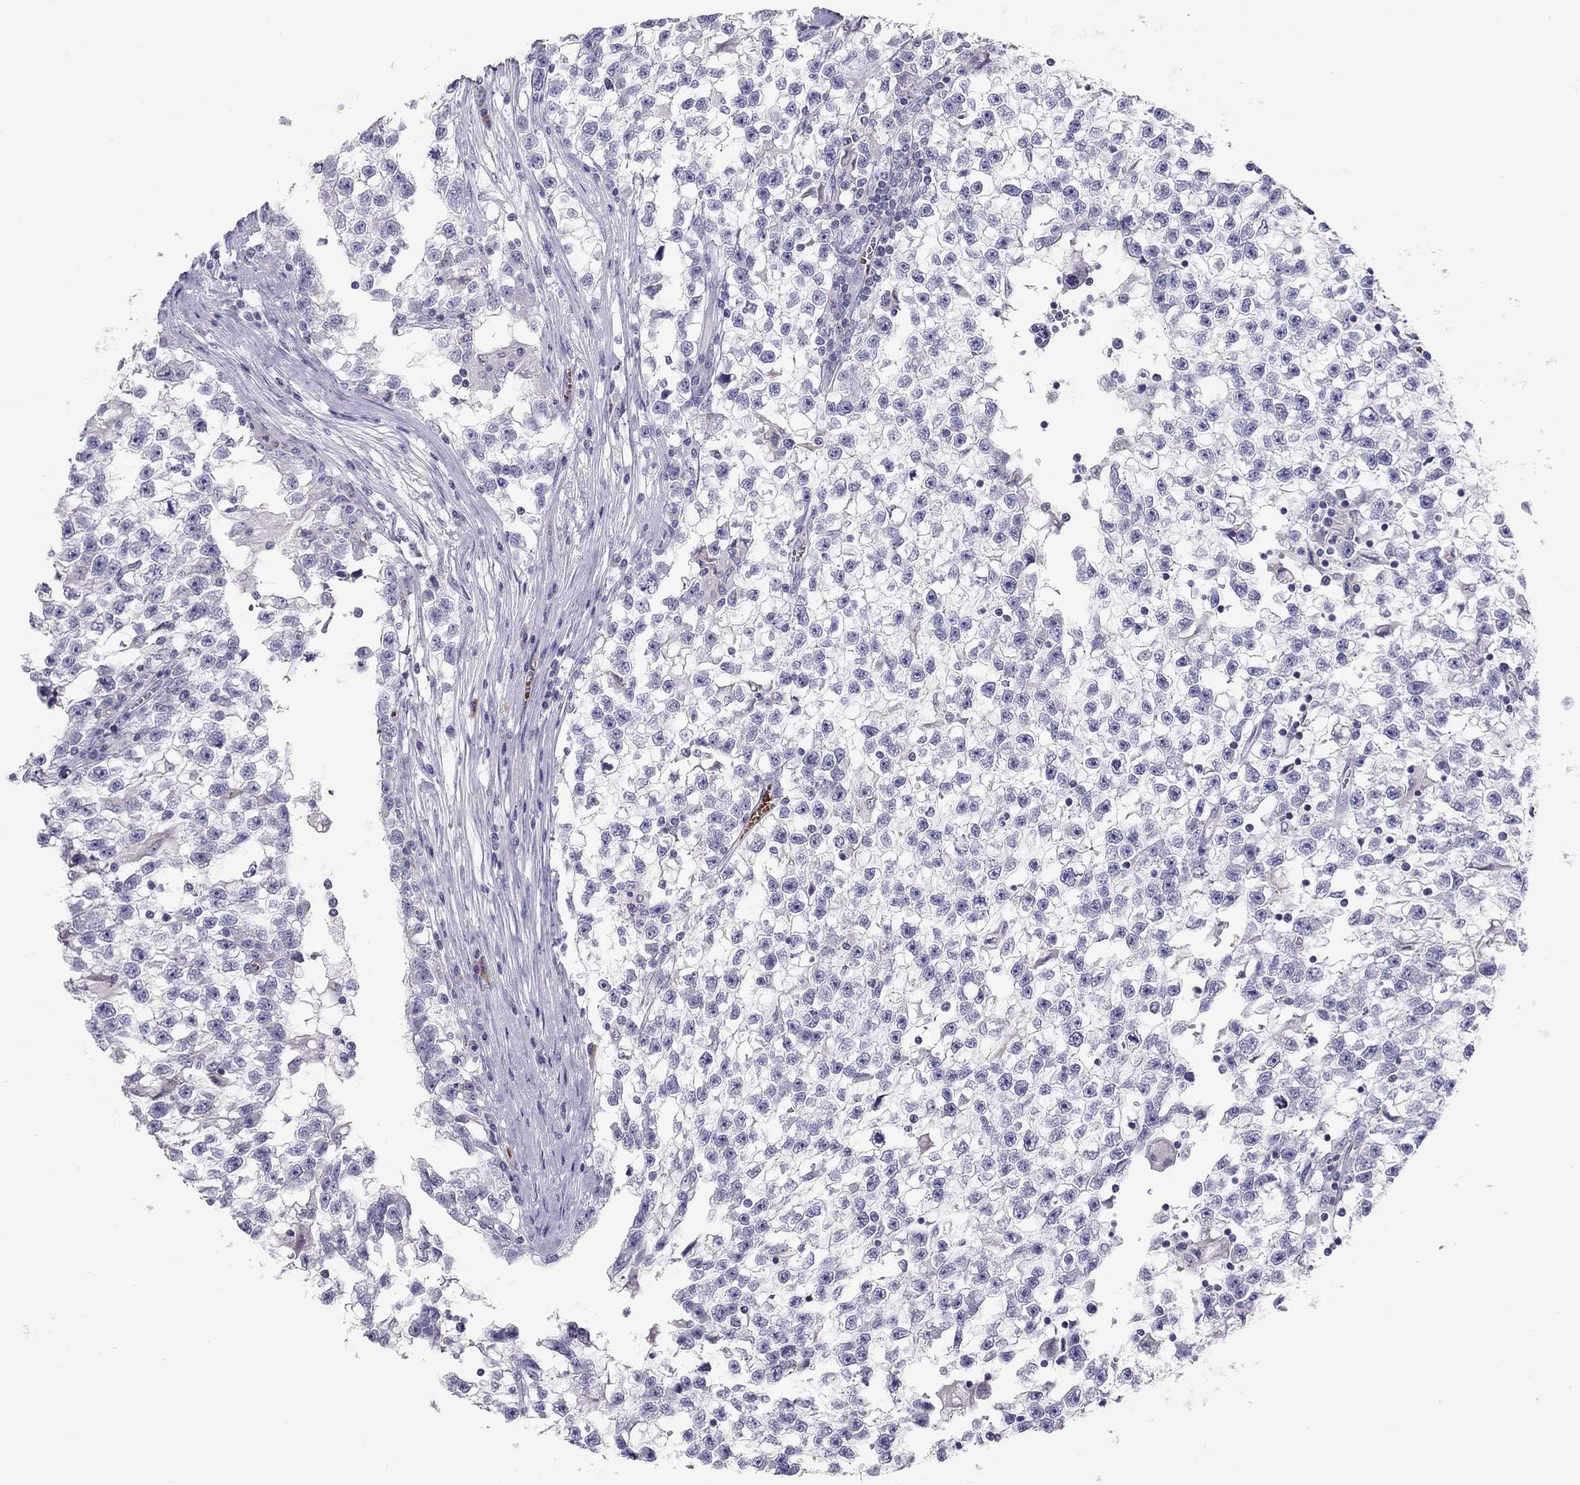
{"staining": {"intensity": "negative", "quantity": "none", "location": "none"}, "tissue": "testis cancer", "cell_type": "Tumor cells", "image_type": "cancer", "snomed": [{"axis": "morphology", "description": "Seminoma, NOS"}, {"axis": "topography", "description": "Testis"}], "caption": "The immunohistochemistry (IHC) micrograph has no significant expression in tumor cells of testis cancer (seminoma) tissue.", "gene": "FRMD1", "patient": {"sex": "male", "age": 31}}